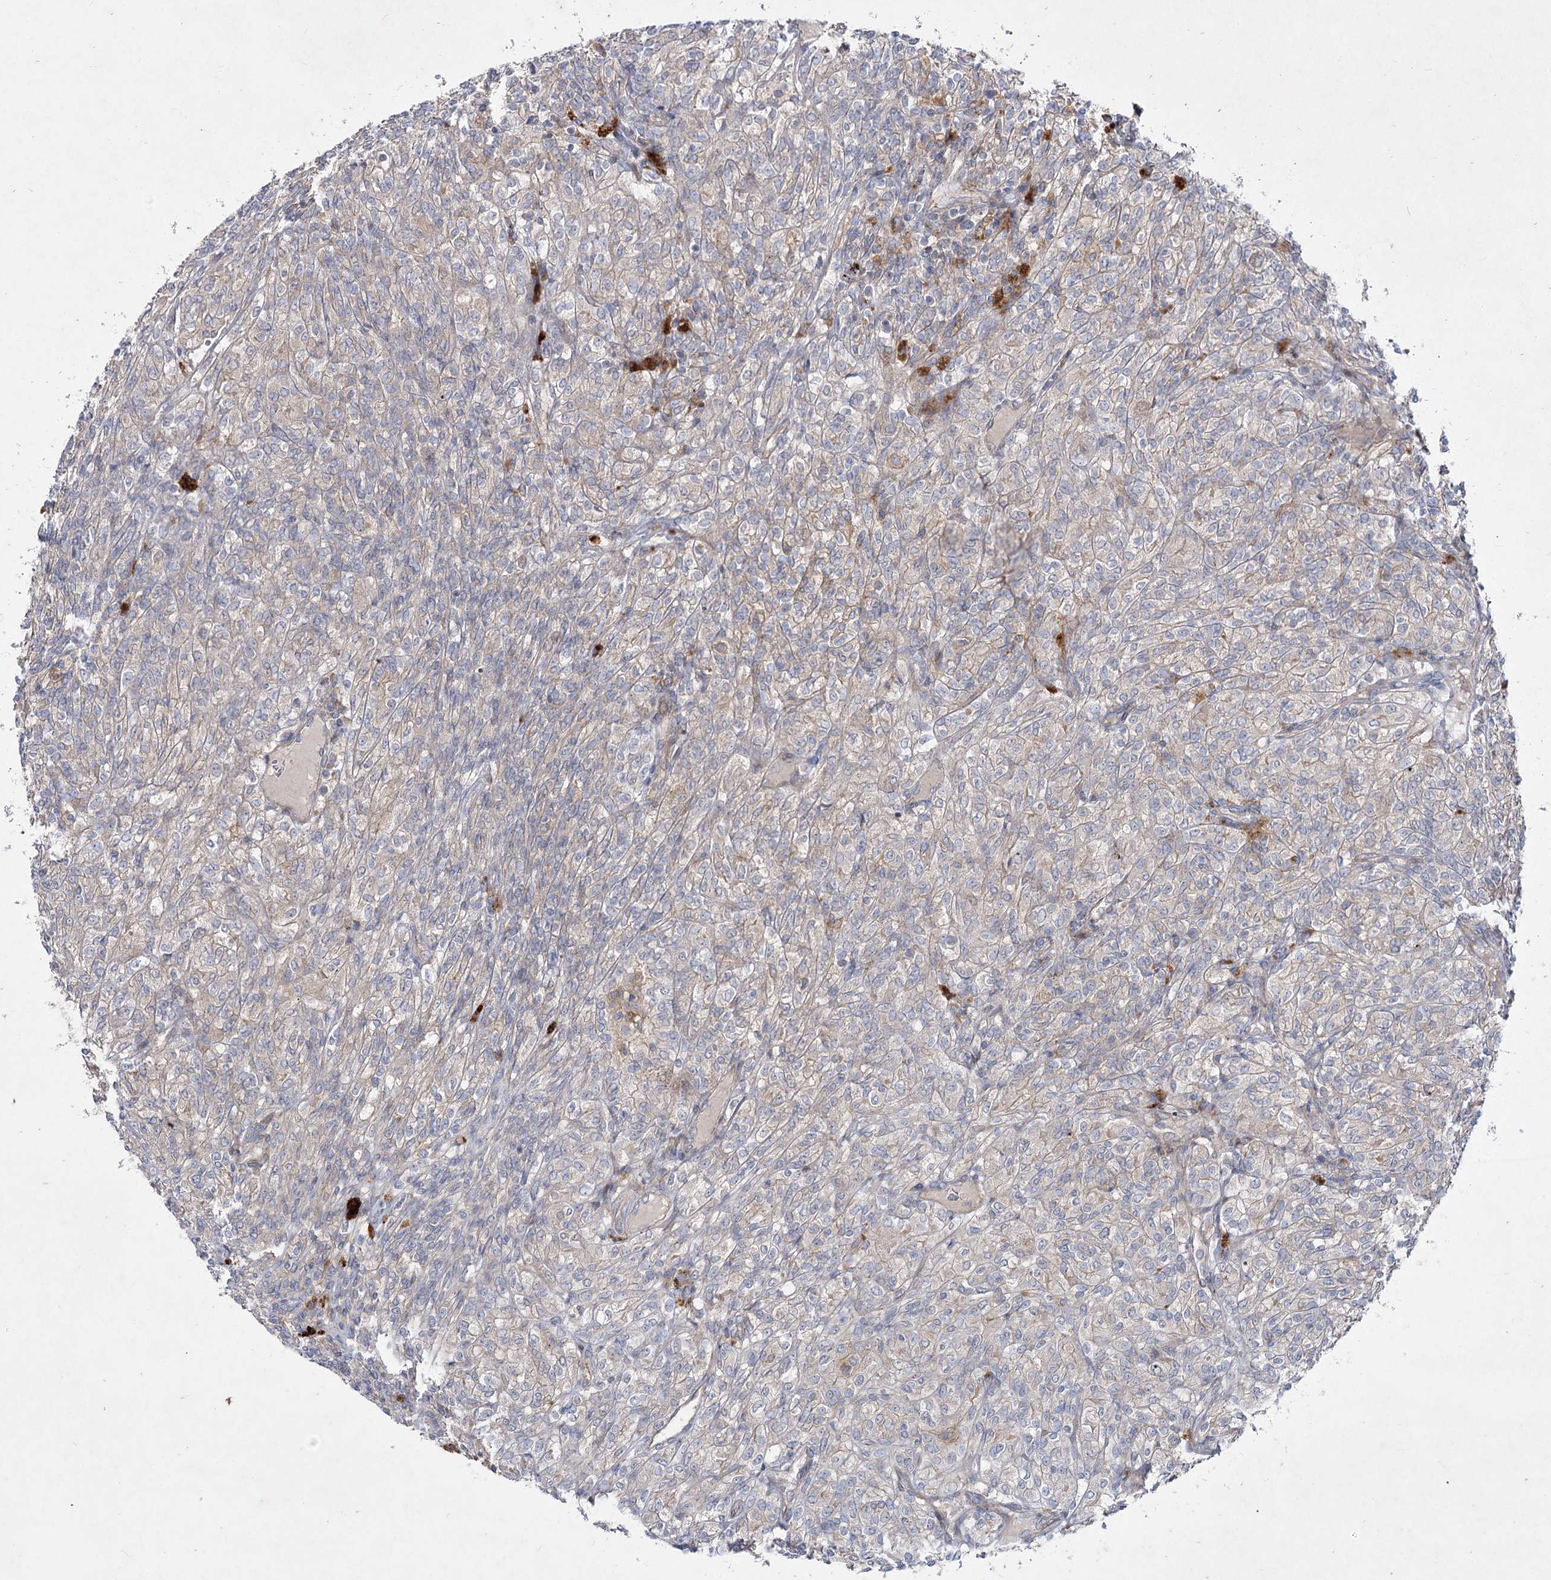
{"staining": {"intensity": "negative", "quantity": "none", "location": "none"}, "tissue": "renal cancer", "cell_type": "Tumor cells", "image_type": "cancer", "snomed": [{"axis": "morphology", "description": "Adenocarcinoma, NOS"}, {"axis": "topography", "description": "Kidney"}], "caption": "The histopathology image exhibits no staining of tumor cells in adenocarcinoma (renal).", "gene": "SH3BP5L", "patient": {"sex": "male", "age": 77}}